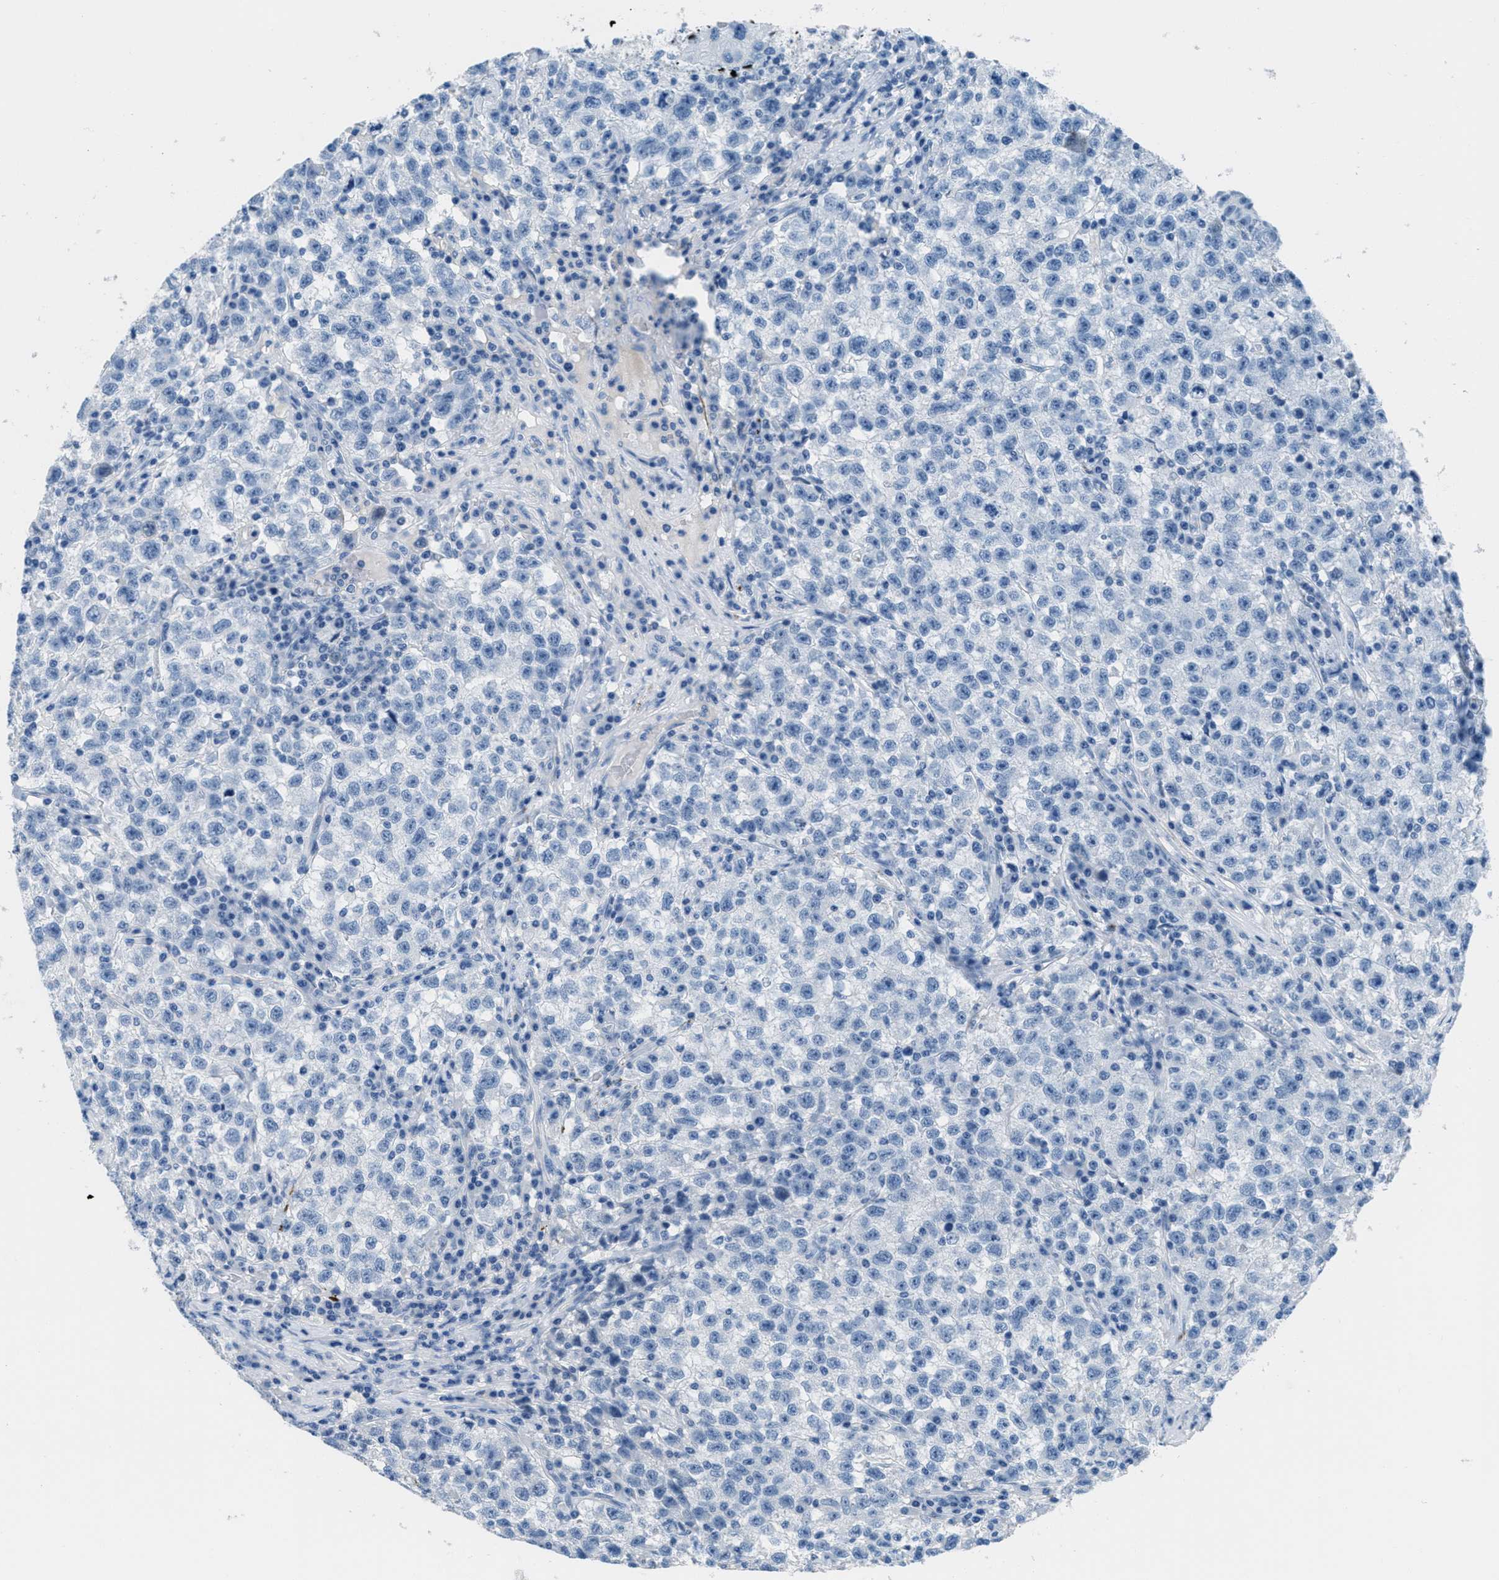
{"staining": {"intensity": "negative", "quantity": "none", "location": "none"}, "tissue": "testis cancer", "cell_type": "Tumor cells", "image_type": "cancer", "snomed": [{"axis": "morphology", "description": "Seminoma, NOS"}, {"axis": "topography", "description": "Testis"}], "caption": "Tumor cells are negative for brown protein staining in testis cancer (seminoma).", "gene": "MGARP", "patient": {"sex": "male", "age": 22}}